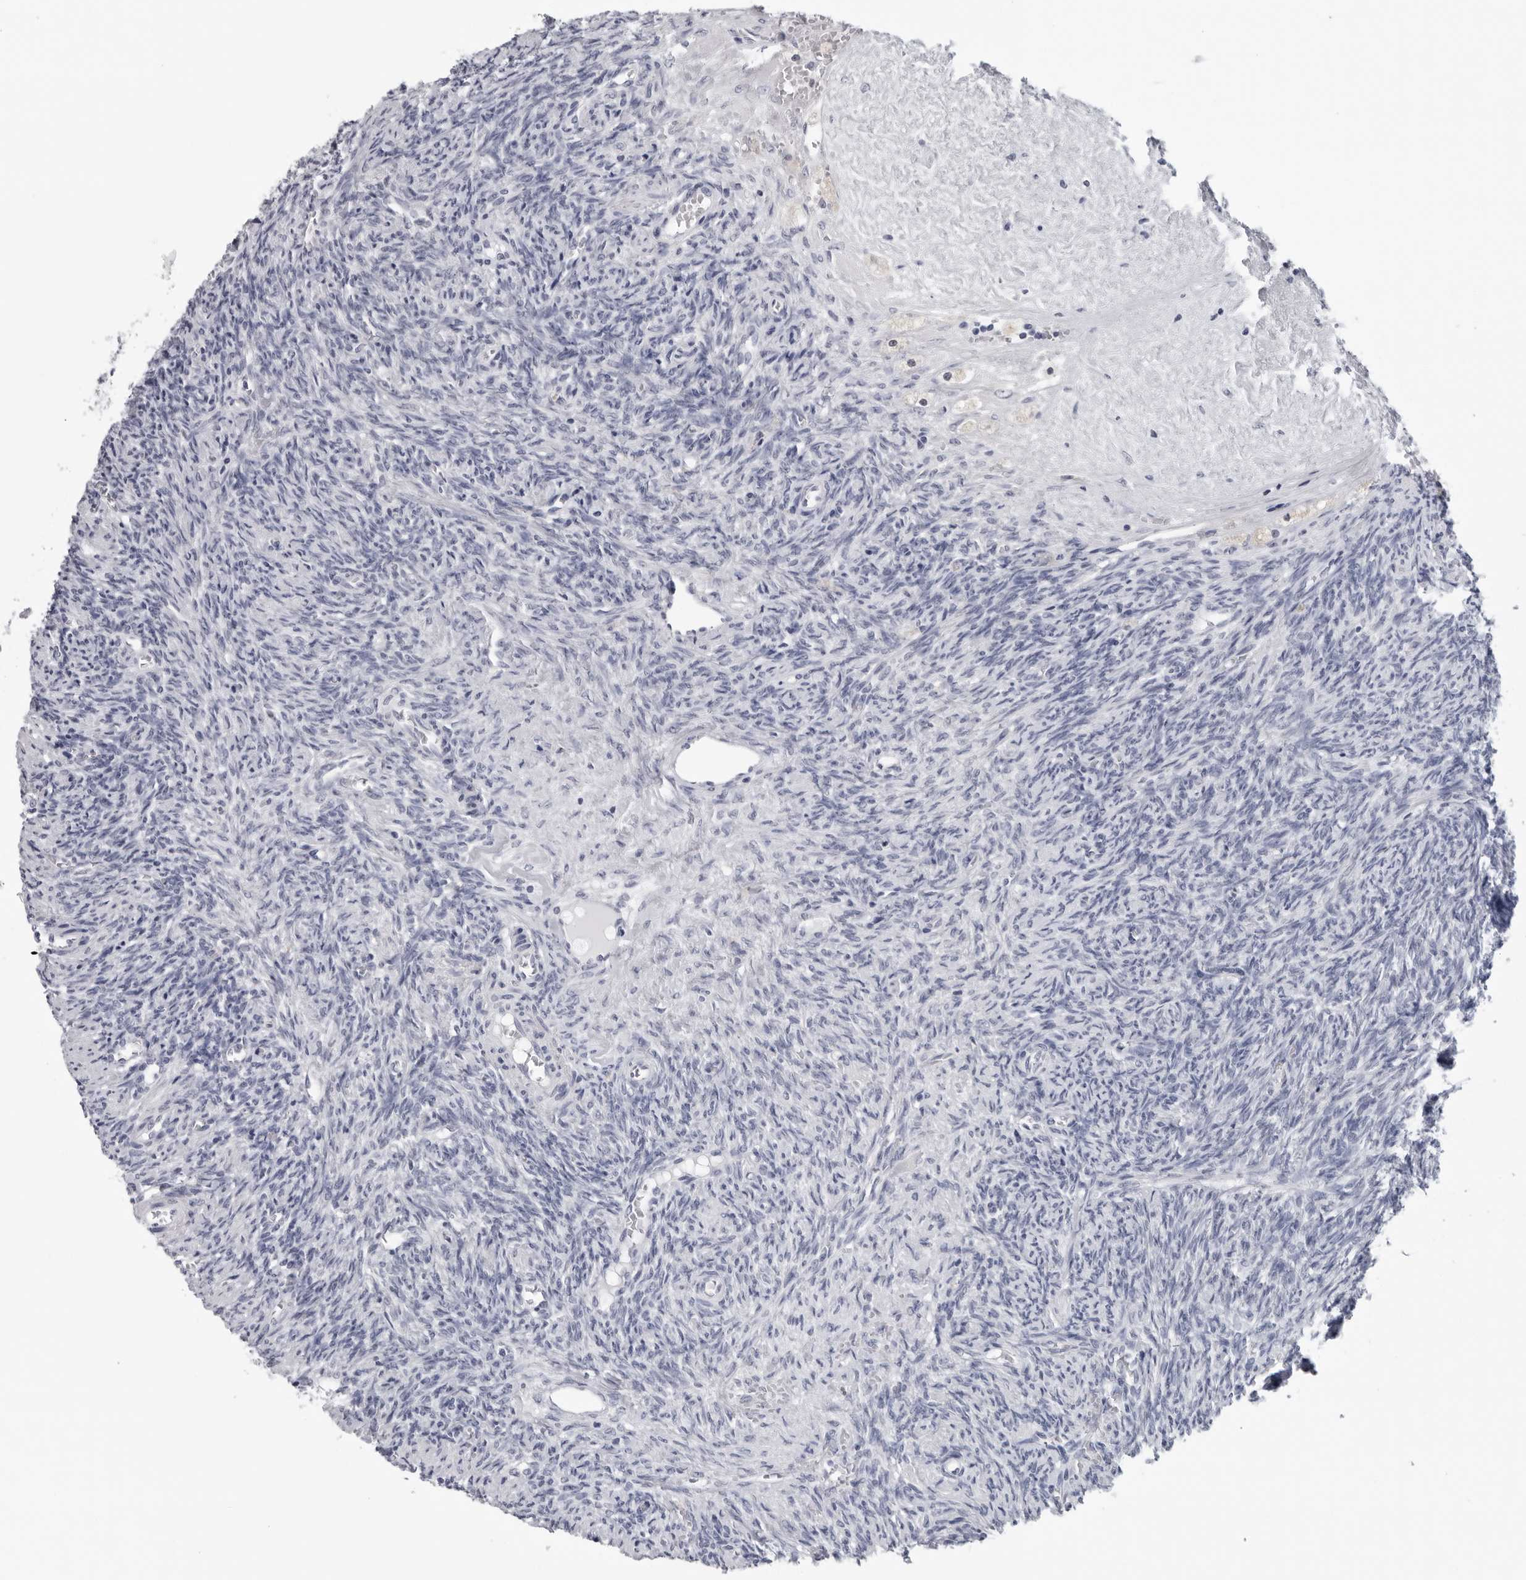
{"staining": {"intensity": "negative", "quantity": "none", "location": "none"}, "tissue": "ovary", "cell_type": "Ovarian stroma cells", "image_type": "normal", "snomed": [{"axis": "morphology", "description": "Normal tissue, NOS"}, {"axis": "topography", "description": "Ovary"}], "caption": "DAB (3,3'-diaminobenzidine) immunohistochemical staining of normal ovary reveals no significant staining in ovarian stroma cells.", "gene": "CPT2", "patient": {"sex": "female", "age": 41}}